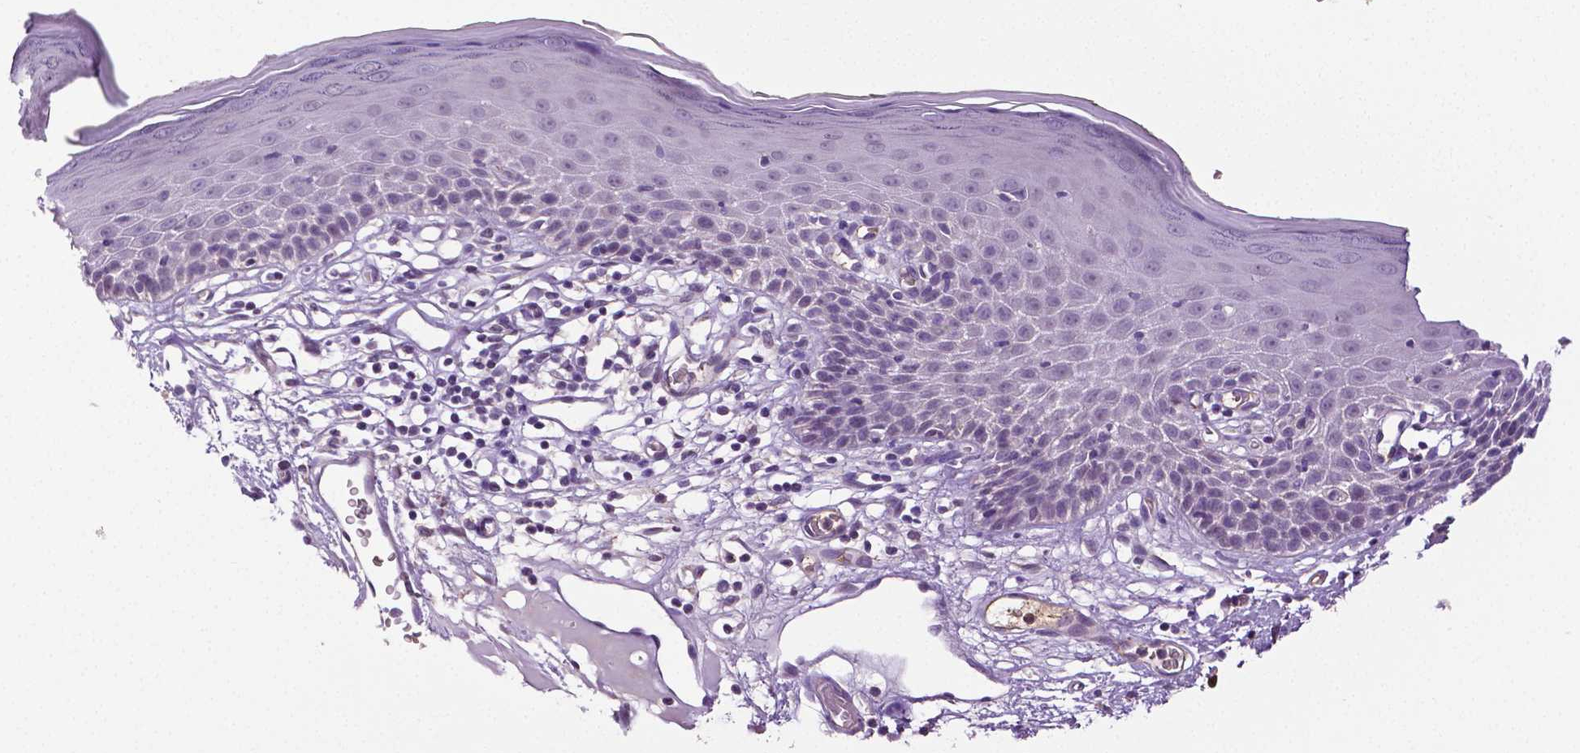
{"staining": {"intensity": "negative", "quantity": "none", "location": "none"}, "tissue": "skin", "cell_type": "Epidermal cells", "image_type": "normal", "snomed": [{"axis": "morphology", "description": "Normal tissue, NOS"}, {"axis": "topography", "description": "Vulva"}], "caption": "Immunohistochemistry (IHC) histopathology image of benign skin stained for a protein (brown), which shows no positivity in epidermal cells.", "gene": "PTPN5", "patient": {"sex": "female", "age": 68}}